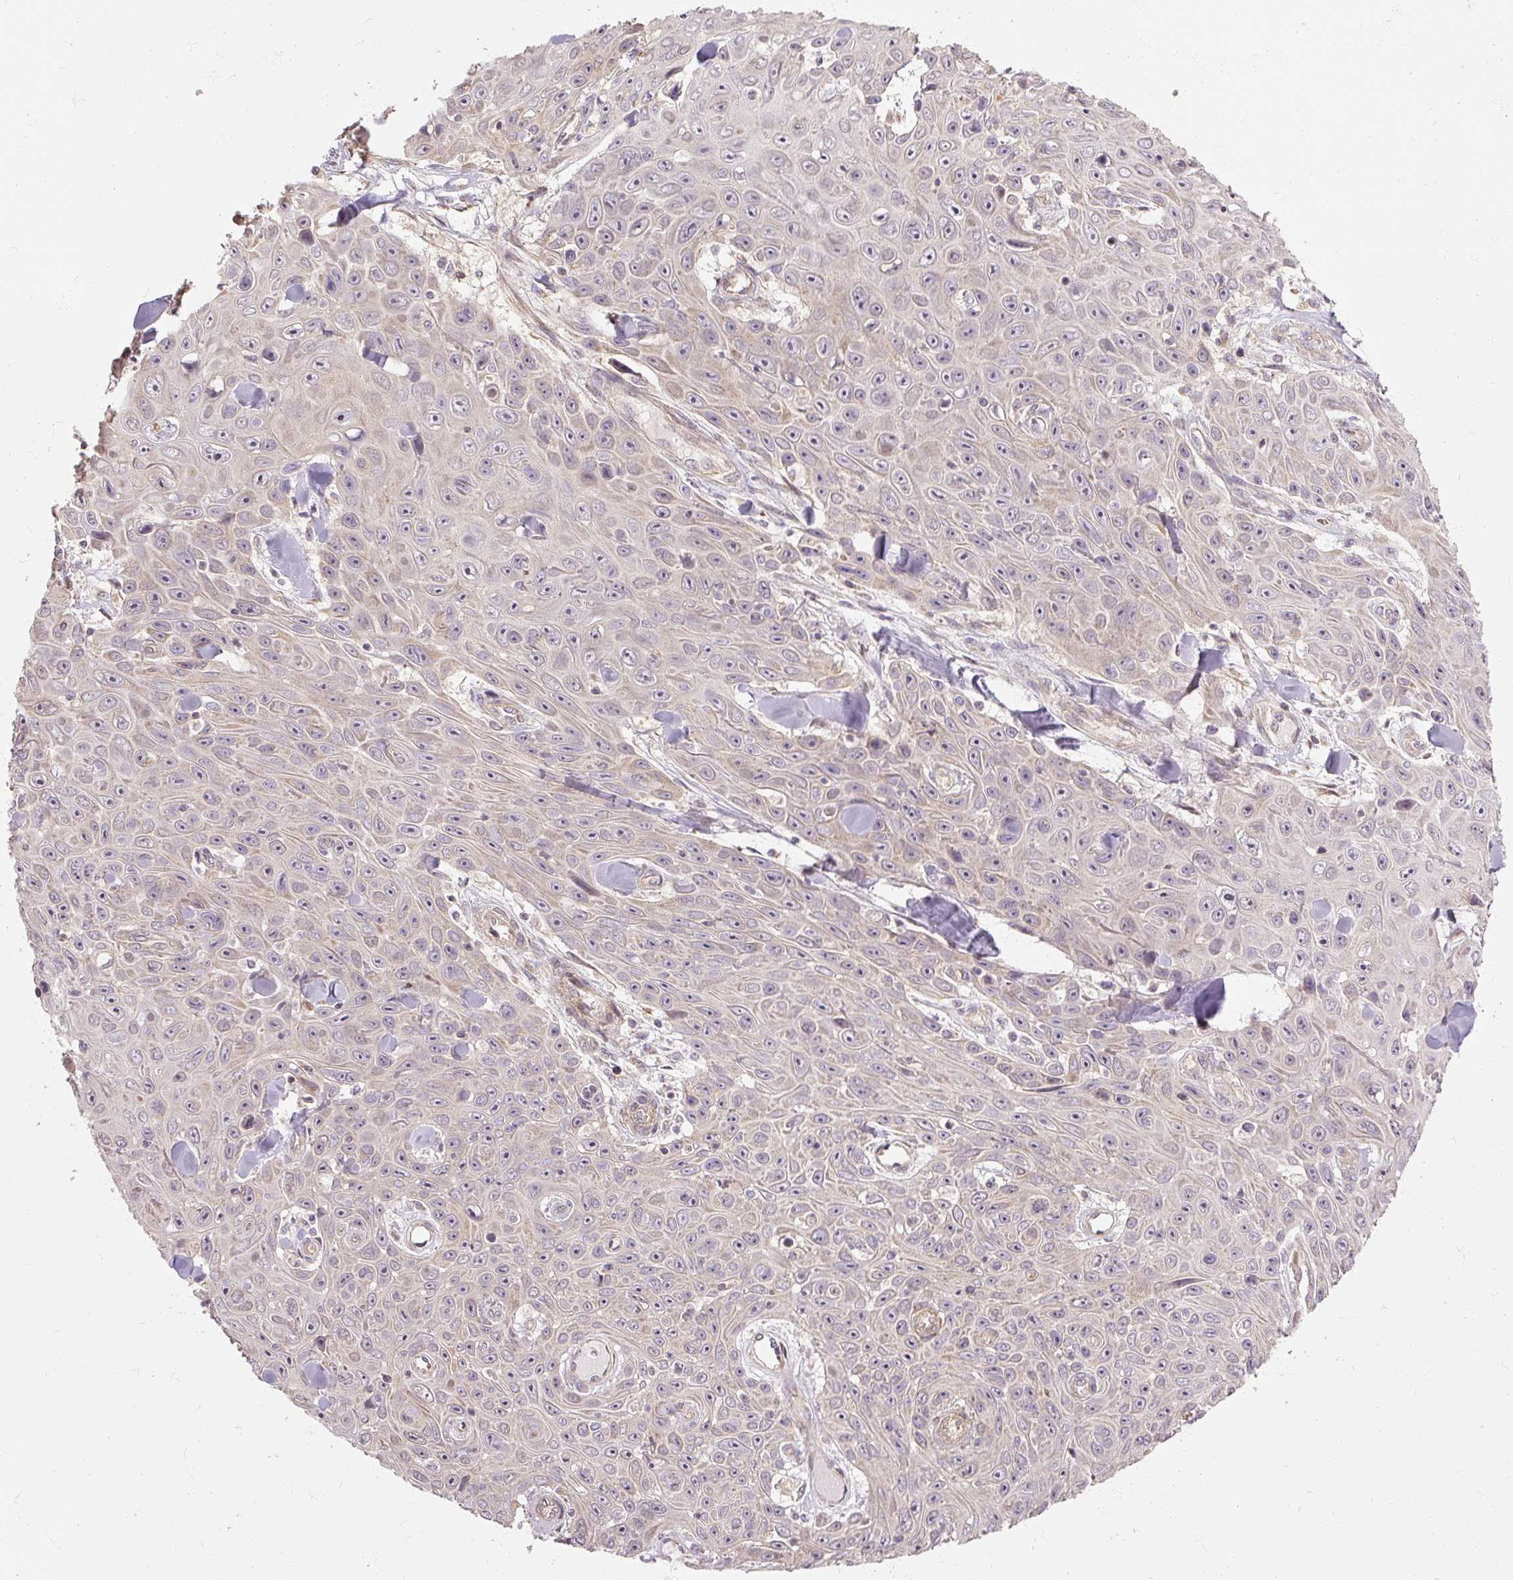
{"staining": {"intensity": "negative", "quantity": "none", "location": "none"}, "tissue": "skin cancer", "cell_type": "Tumor cells", "image_type": "cancer", "snomed": [{"axis": "morphology", "description": "Squamous cell carcinoma, NOS"}, {"axis": "topography", "description": "Skin"}], "caption": "The immunohistochemistry (IHC) image has no significant positivity in tumor cells of skin cancer tissue.", "gene": "RB1CC1", "patient": {"sex": "male", "age": 82}}